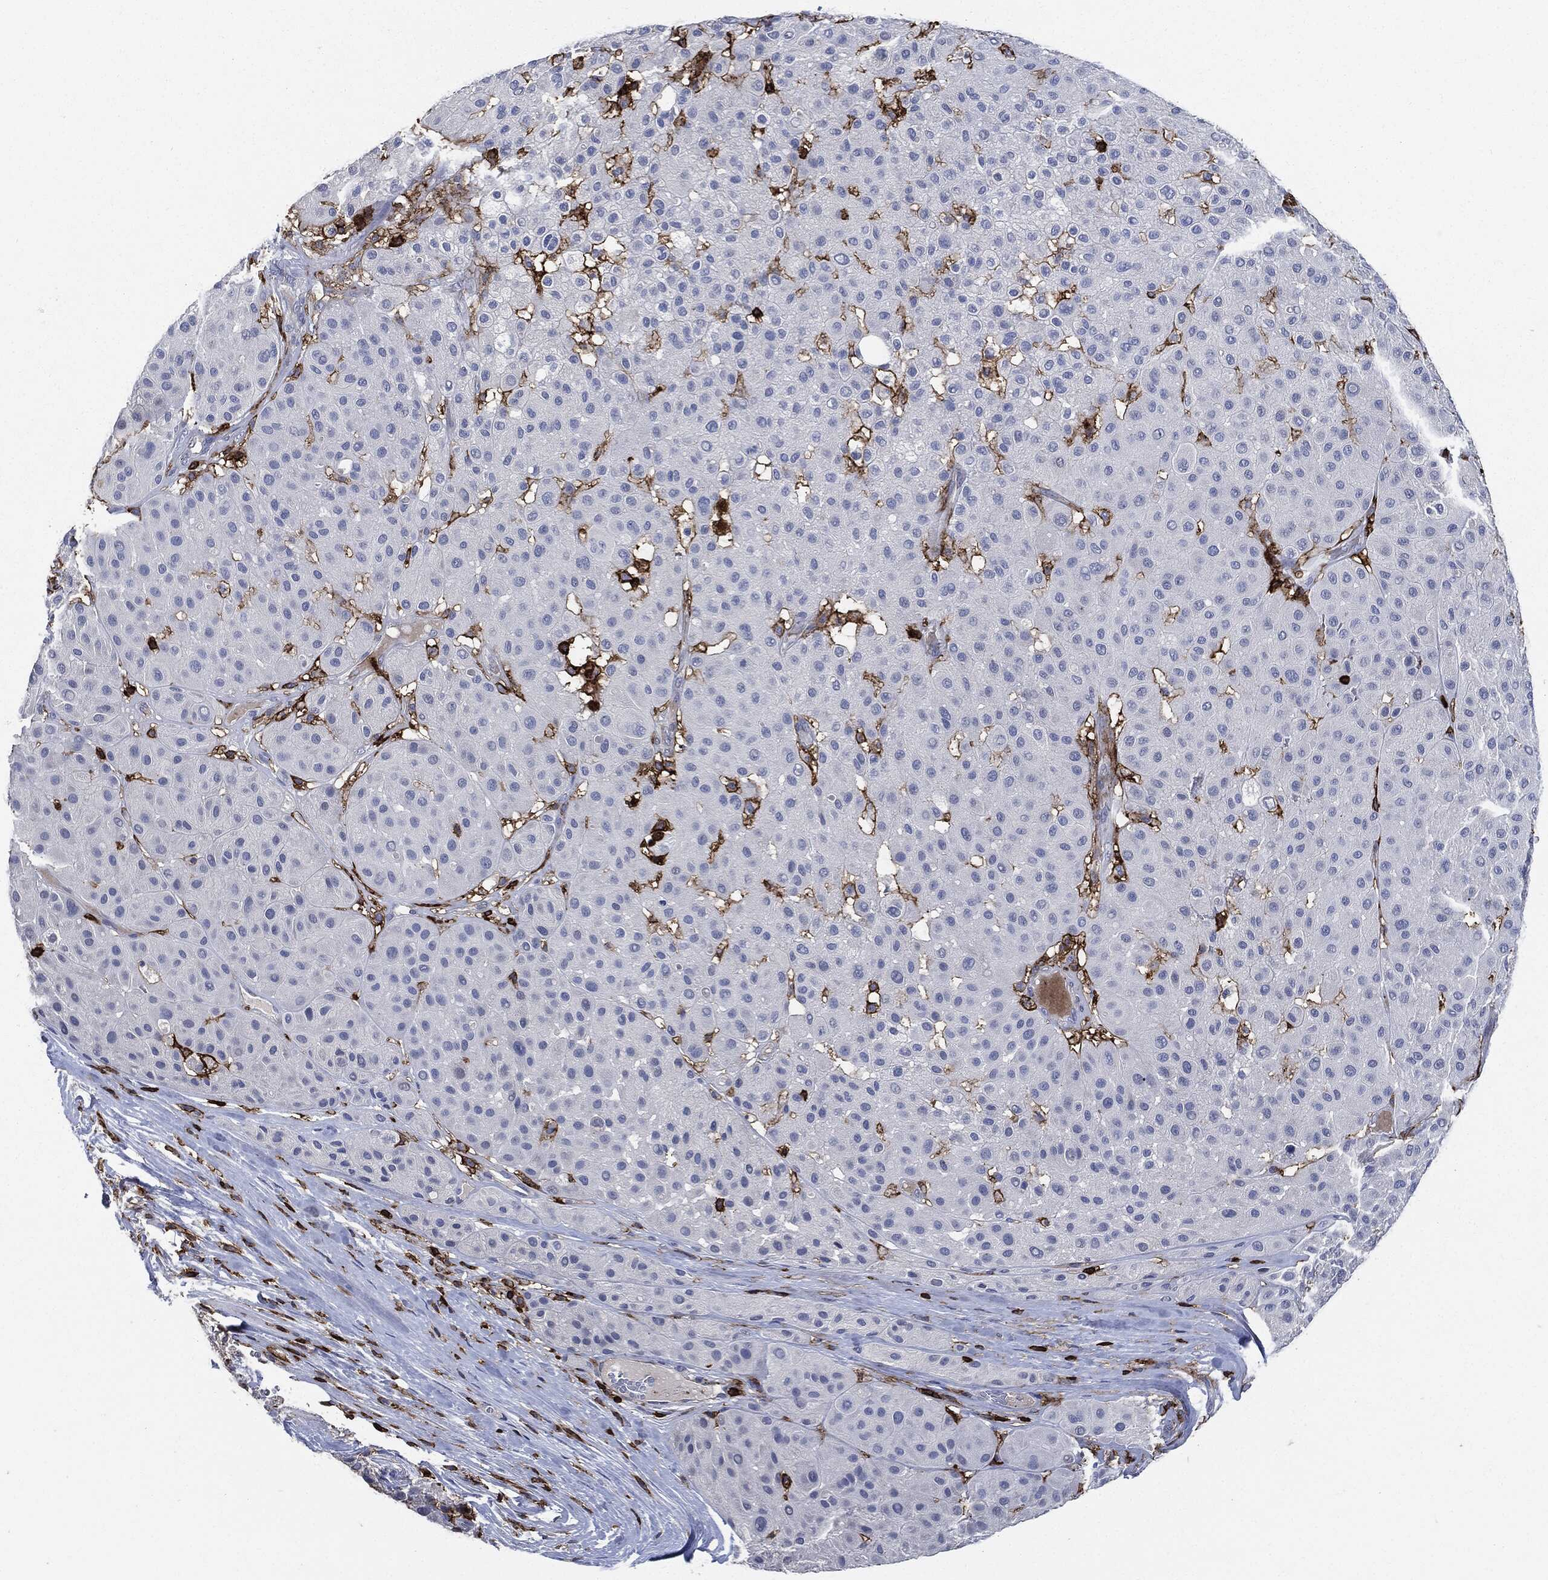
{"staining": {"intensity": "negative", "quantity": "none", "location": "none"}, "tissue": "melanoma", "cell_type": "Tumor cells", "image_type": "cancer", "snomed": [{"axis": "morphology", "description": "Malignant melanoma, Metastatic site"}, {"axis": "topography", "description": "Smooth muscle"}], "caption": "Image shows no significant protein staining in tumor cells of melanoma.", "gene": "PTPRC", "patient": {"sex": "male", "age": 41}}